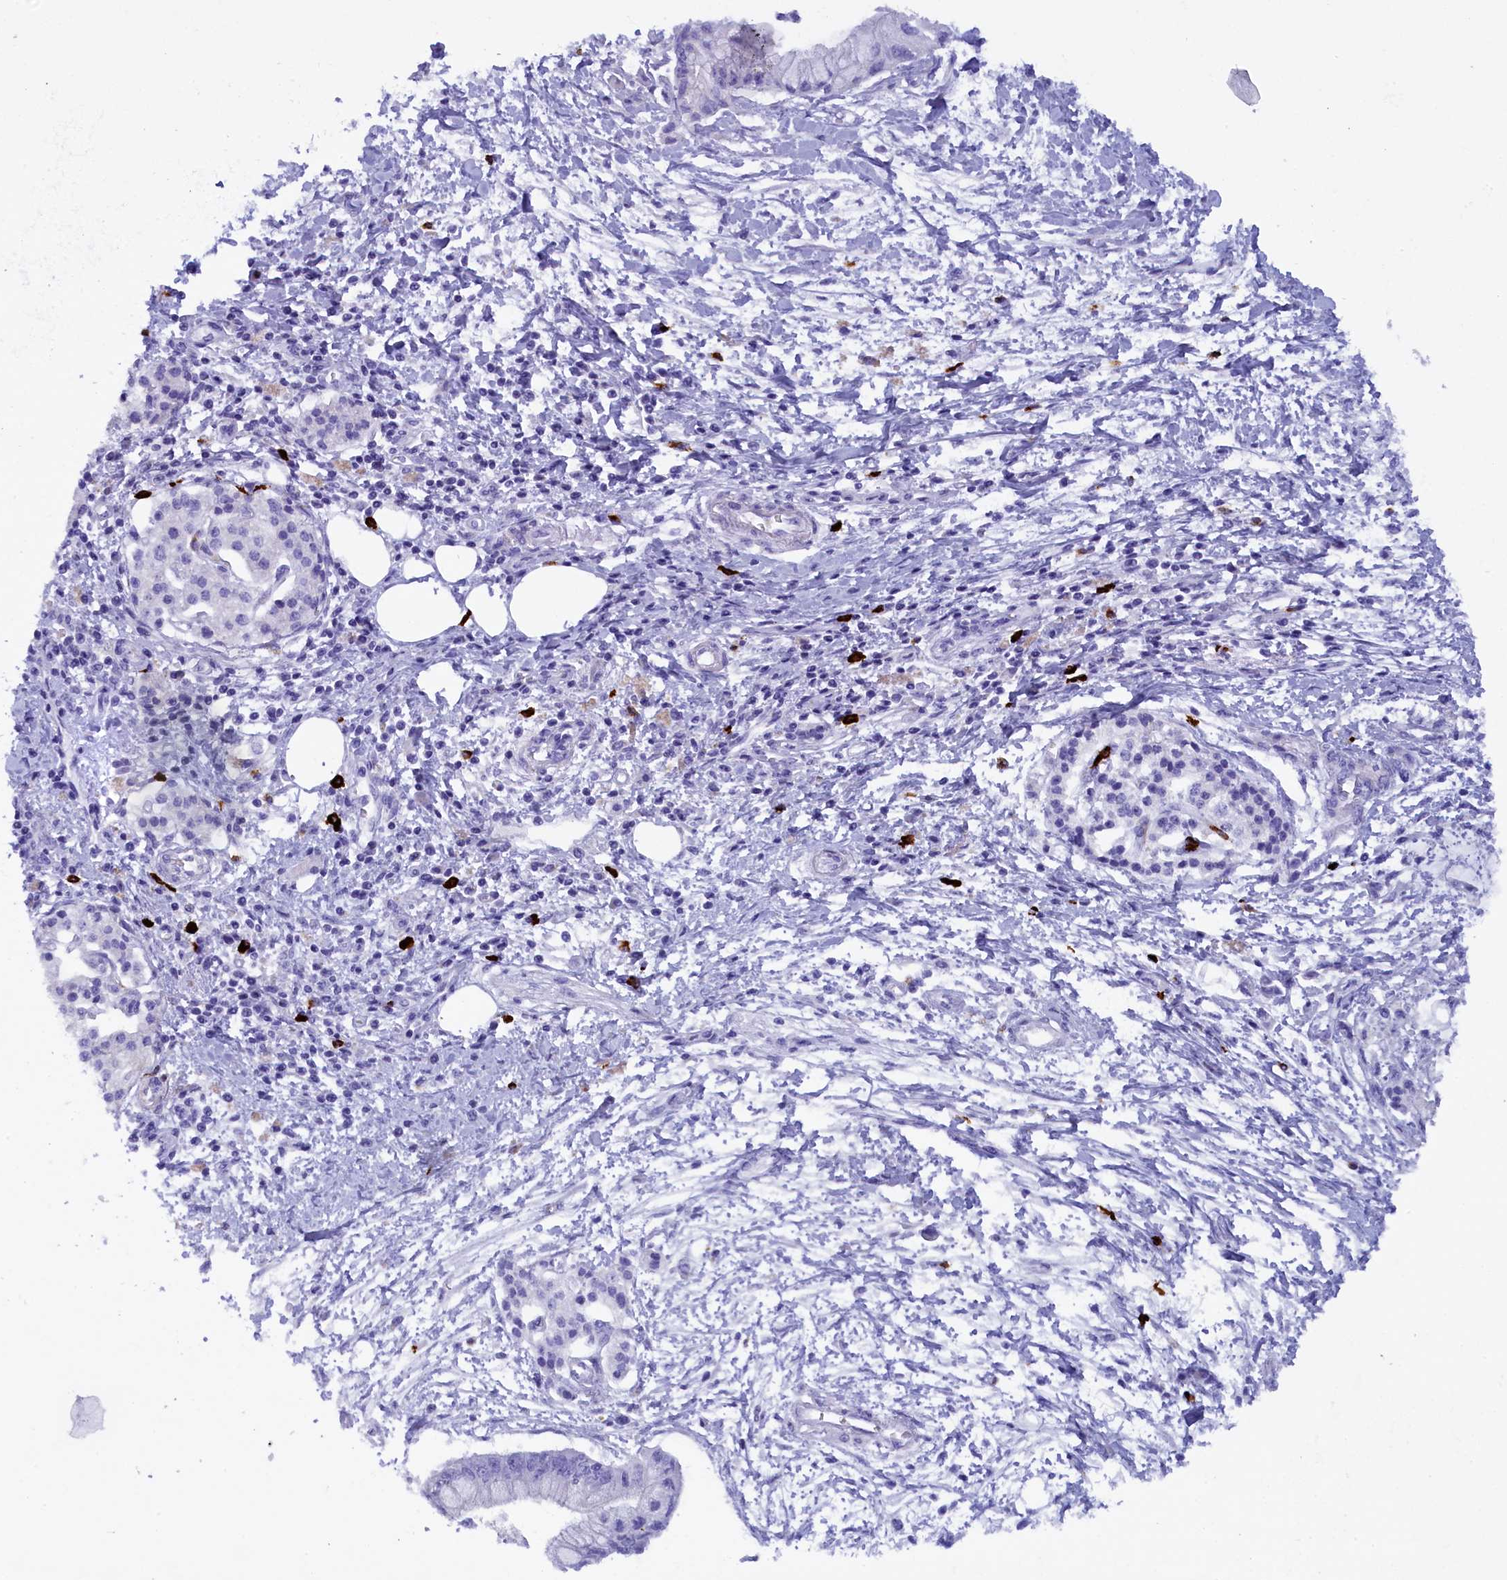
{"staining": {"intensity": "negative", "quantity": "none", "location": "none"}, "tissue": "pancreatic cancer", "cell_type": "Tumor cells", "image_type": "cancer", "snomed": [{"axis": "morphology", "description": "Adenocarcinoma, NOS"}, {"axis": "topography", "description": "Pancreas"}], "caption": "This photomicrograph is of pancreatic adenocarcinoma stained with IHC to label a protein in brown with the nuclei are counter-stained blue. There is no staining in tumor cells. (DAB immunohistochemistry visualized using brightfield microscopy, high magnification).", "gene": "RTTN", "patient": {"sex": "male", "age": 48}}